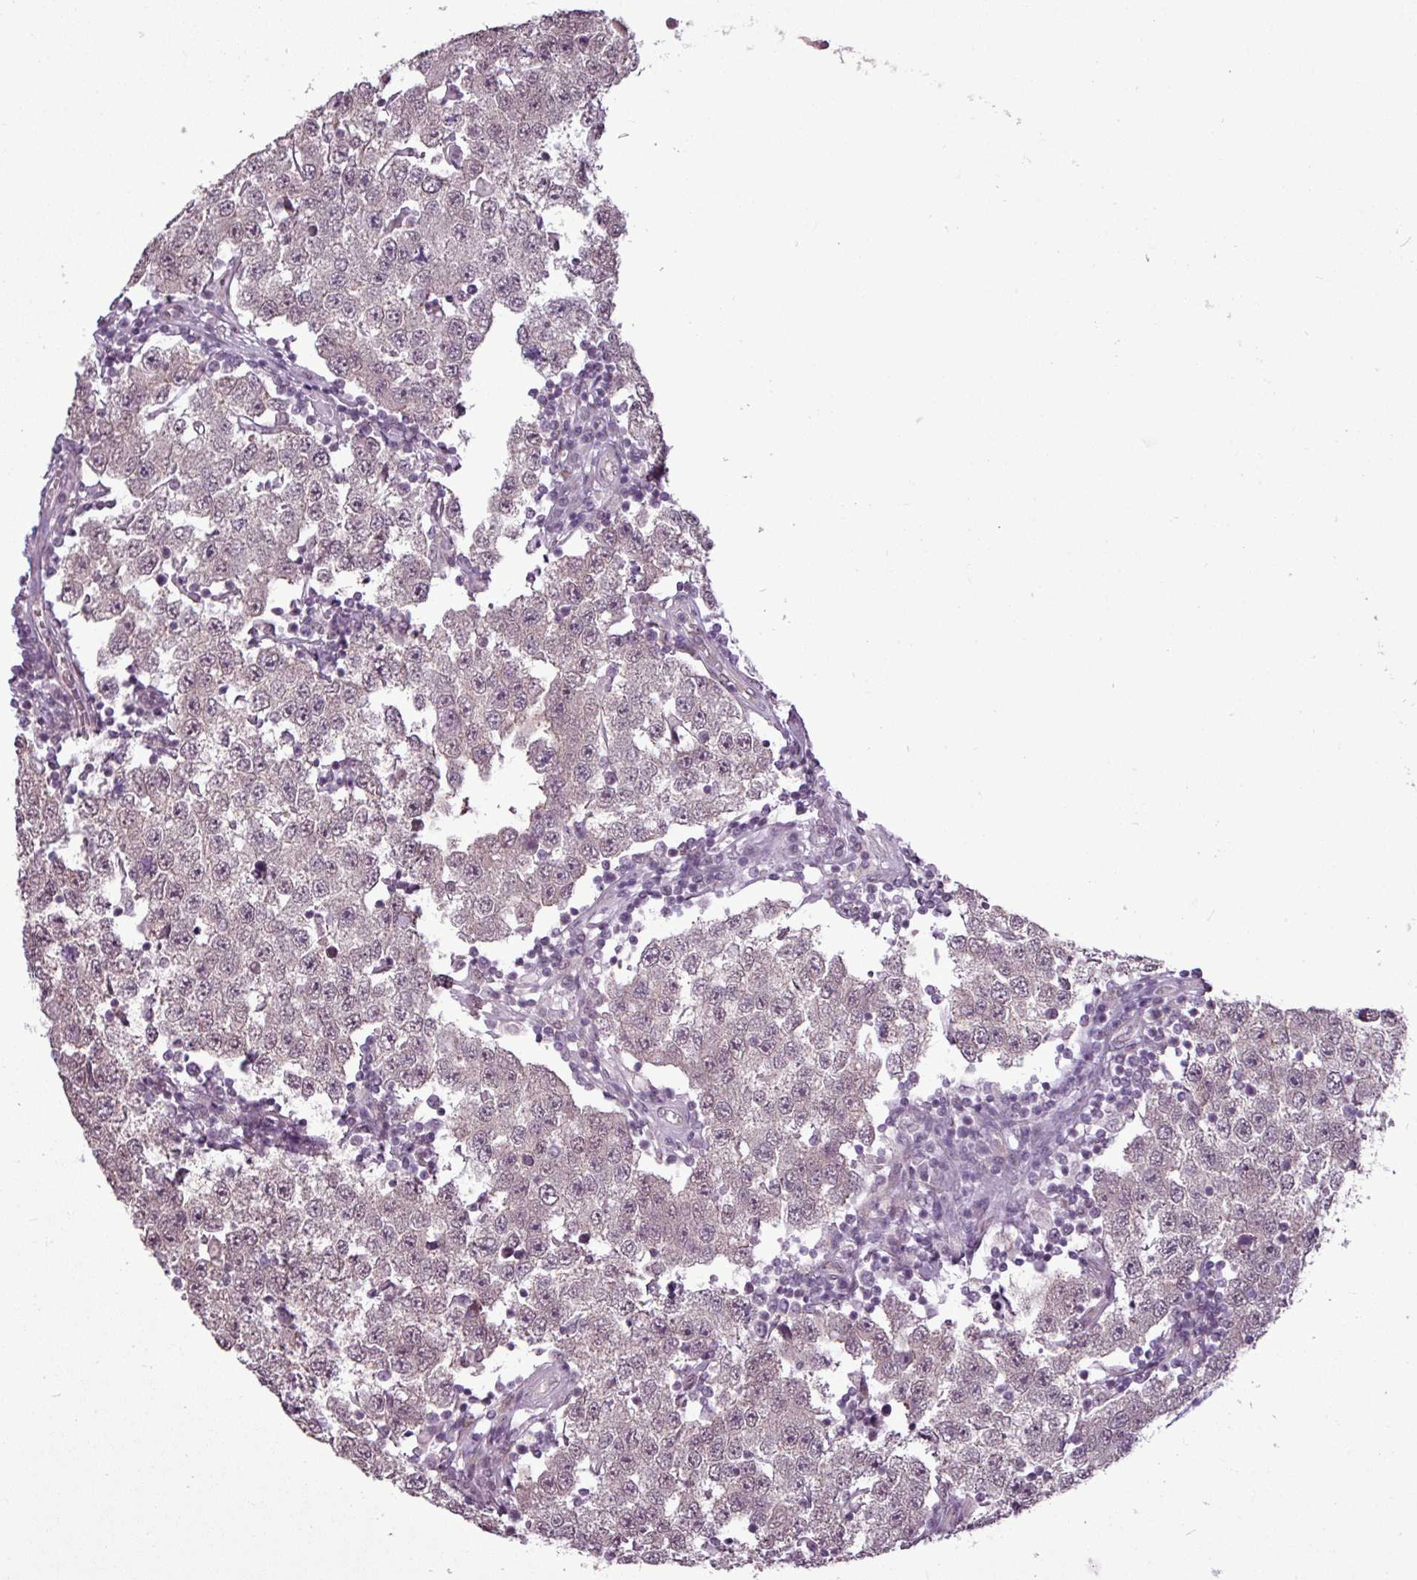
{"staining": {"intensity": "negative", "quantity": "none", "location": "none"}, "tissue": "testis cancer", "cell_type": "Tumor cells", "image_type": "cancer", "snomed": [{"axis": "morphology", "description": "Seminoma, NOS"}, {"axis": "topography", "description": "Testis"}], "caption": "DAB (3,3'-diaminobenzidine) immunohistochemical staining of testis cancer (seminoma) exhibits no significant positivity in tumor cells. Nuclei are stained in blue.", "gene": "GPT2", "patient": {"sex": "male", "age": 34}}